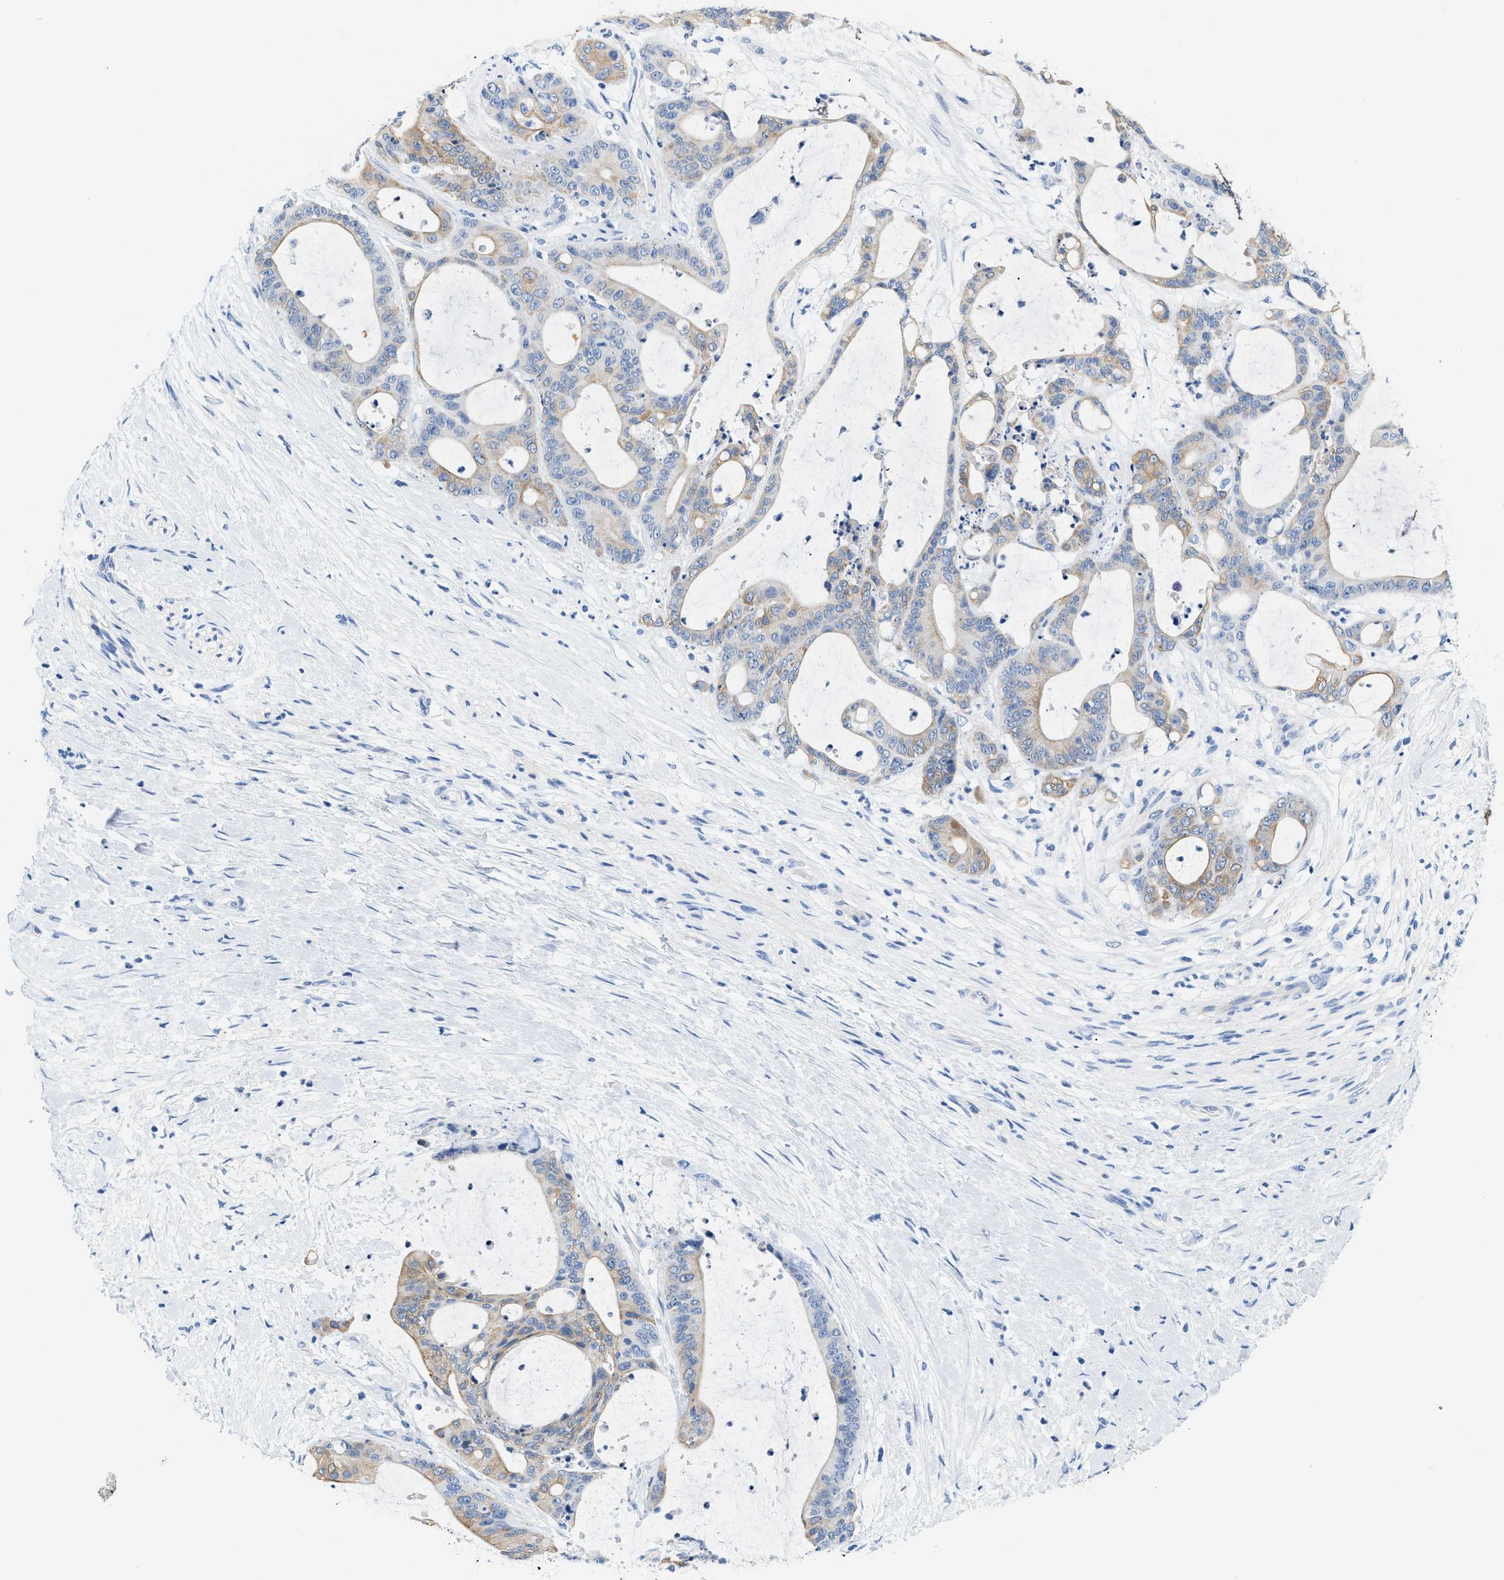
{"staining": {"intensity": "weak", "quantity": "25%-75%", "location": "cytoplasmic/membranous"}, "tissue": "liver cancer", "cell_type": "Tumor cells", "image_type": "cancer", "snomed": [{"axis": "morphology", "description": "Cholangiocarcinoma"}, {"axis": "topography", "description": "Liver"}], "caption": "Tumor cells show low levels of weak cytoplasmic/membranous staining in about 25%-75% of cells in cholangiocarcinoma (liver). The staining was performed using DAB to visualize the protein expression in brown, while the nuclei were stained in blue with hematoxylin (Magnification: 20x).", "gene": "BPGM", "patient": {"sex": "female", "age": 73}}